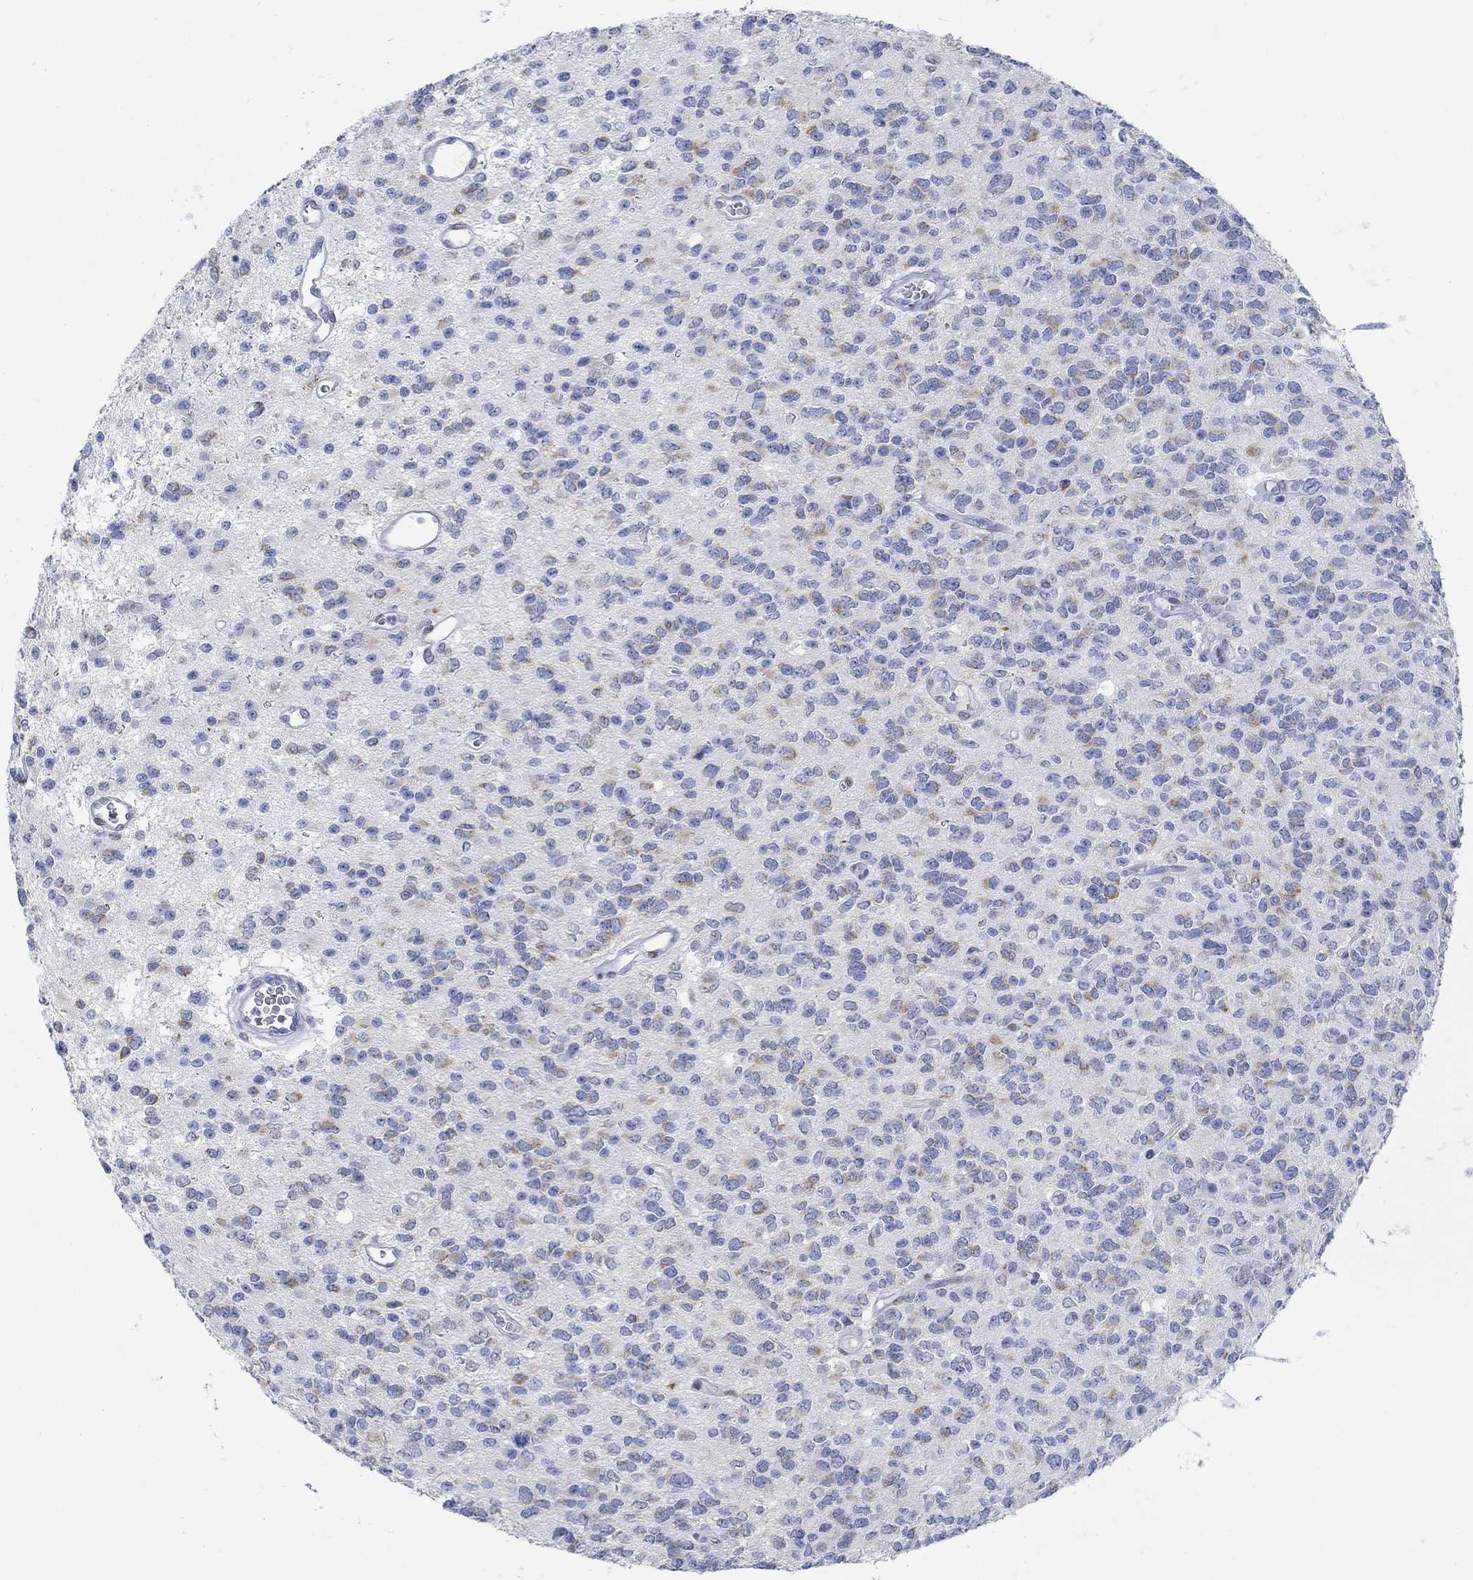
{"staining": {"intensity": "moderate", "quantity": "<25%", "location": "cytoplasmic/membranous"}, "tissue": "glioma", "cell_type": "Tumor cells", "image_type": "cancer", "snomed": [{"axis": "morphology", "description": "Glioma, malignant, Low grade"}, {"axis": "topography", "description": "Brain"}], "caption": "Immunohistochemical staining of malignant glioma (low-grade) exhibits low levels of moderate cytoplasmic/membranous expression in approximately <25% of tumor cells. (IHC, brightfield microscopy, high magnification).", "gene": "RBM20", "patient": {"sex": "female", "age": 45}}